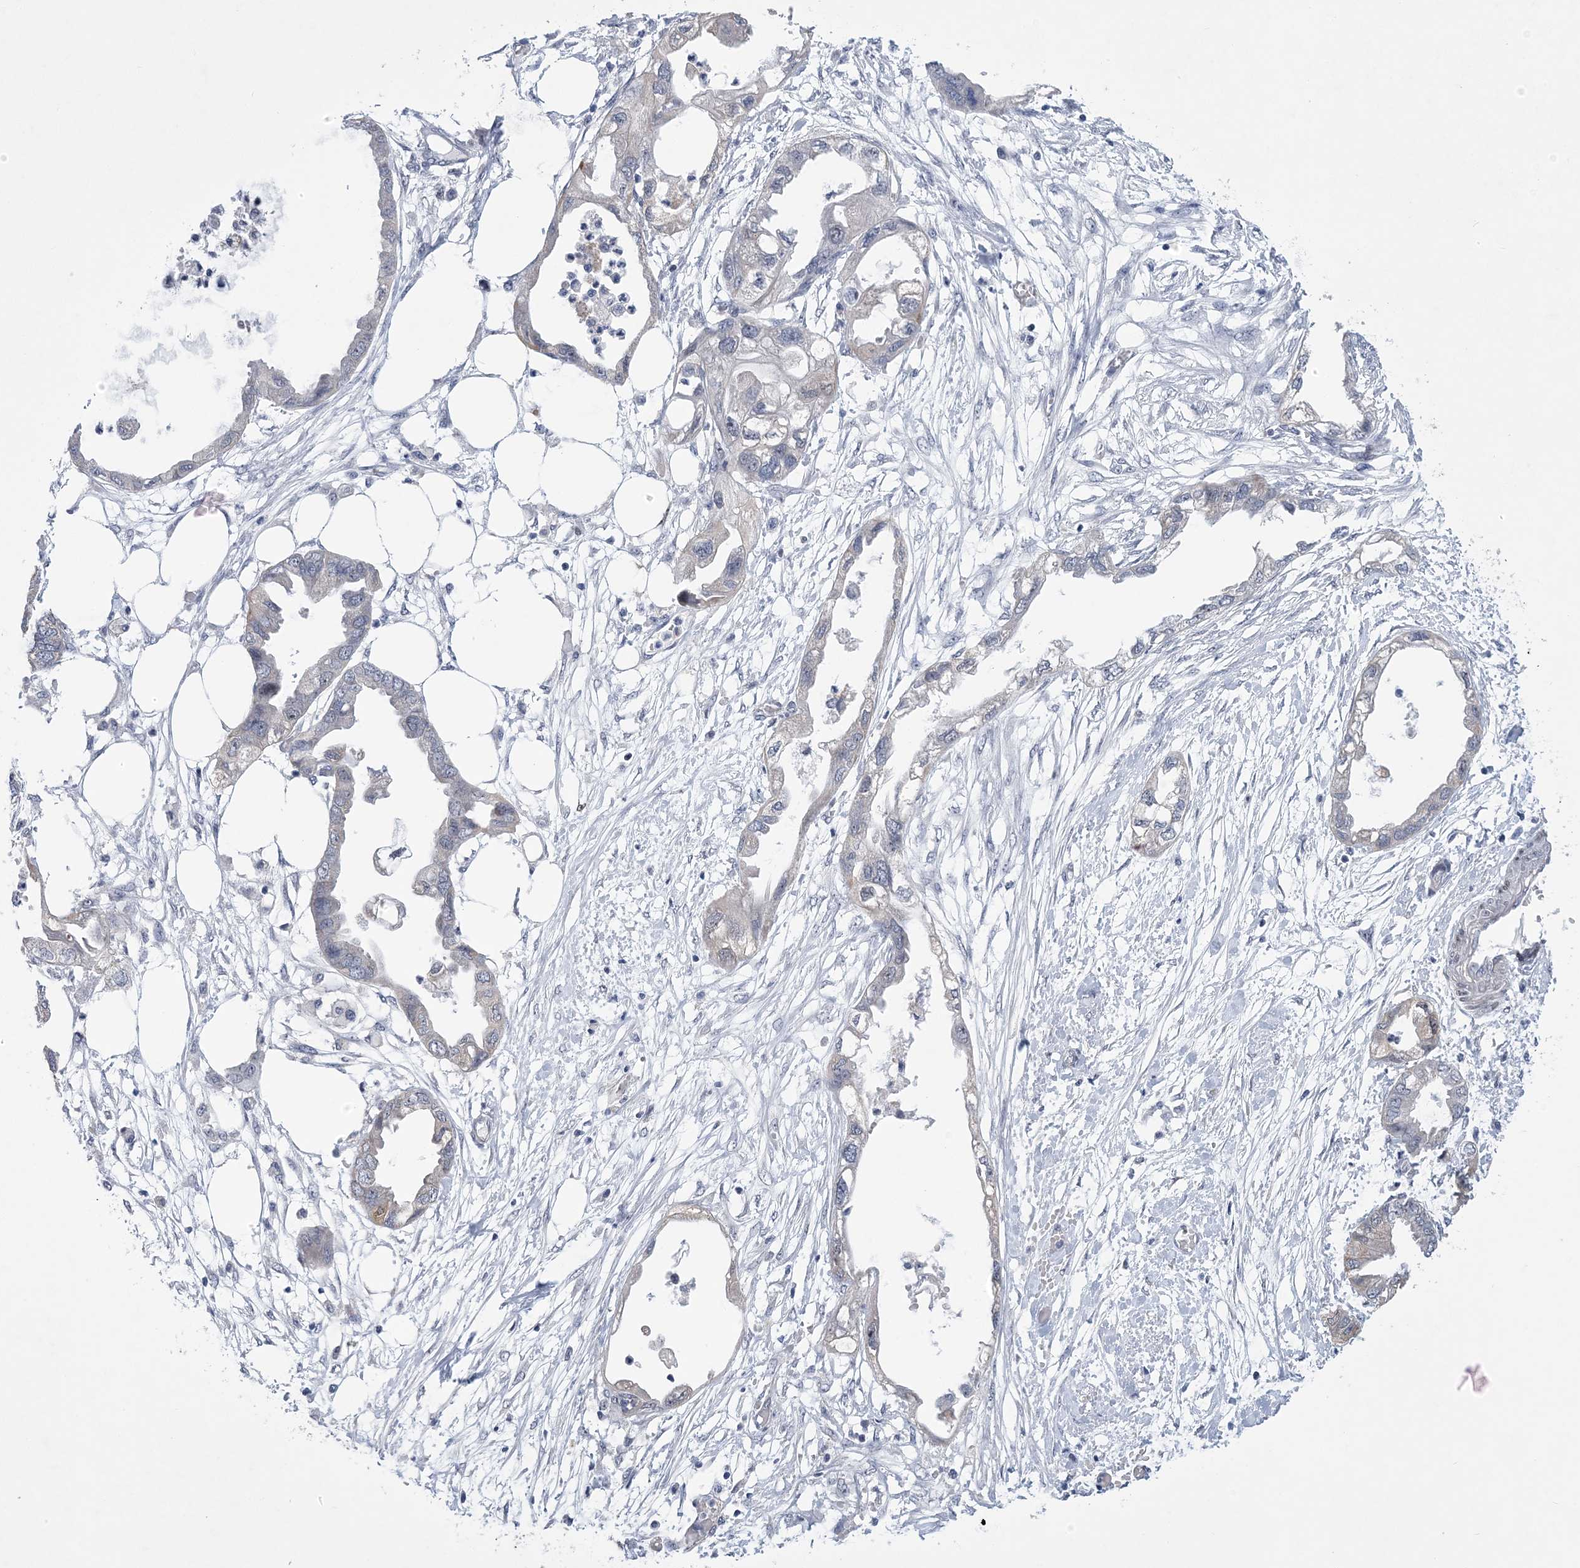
{"staining": {"intensity": "weak", "quantity": "<25%", "location": "cytoplasmic/membranous"}, "tissue": "endometrial cancer", "cell_type": "Tumor cells", "image_type": "cancer", "snomed": [{"axis": "morphology", "description": "Adenocarcinoma, NOS"}, {"axis": "morphology", "description": "Adenocarcinoma, metastatic, NOS"}, {"axis": "topography", "description": "Adipose tissue"}, {"axis": "topography", "description": "Endometrium"}], "caption": "DAB immunohistochemical staining of endometrial metastatic adenocarcinoma reveals no significant expression in tumor cells.", "gene": "HOMEZ", "patient": {"sex": "female", "age": 67}}